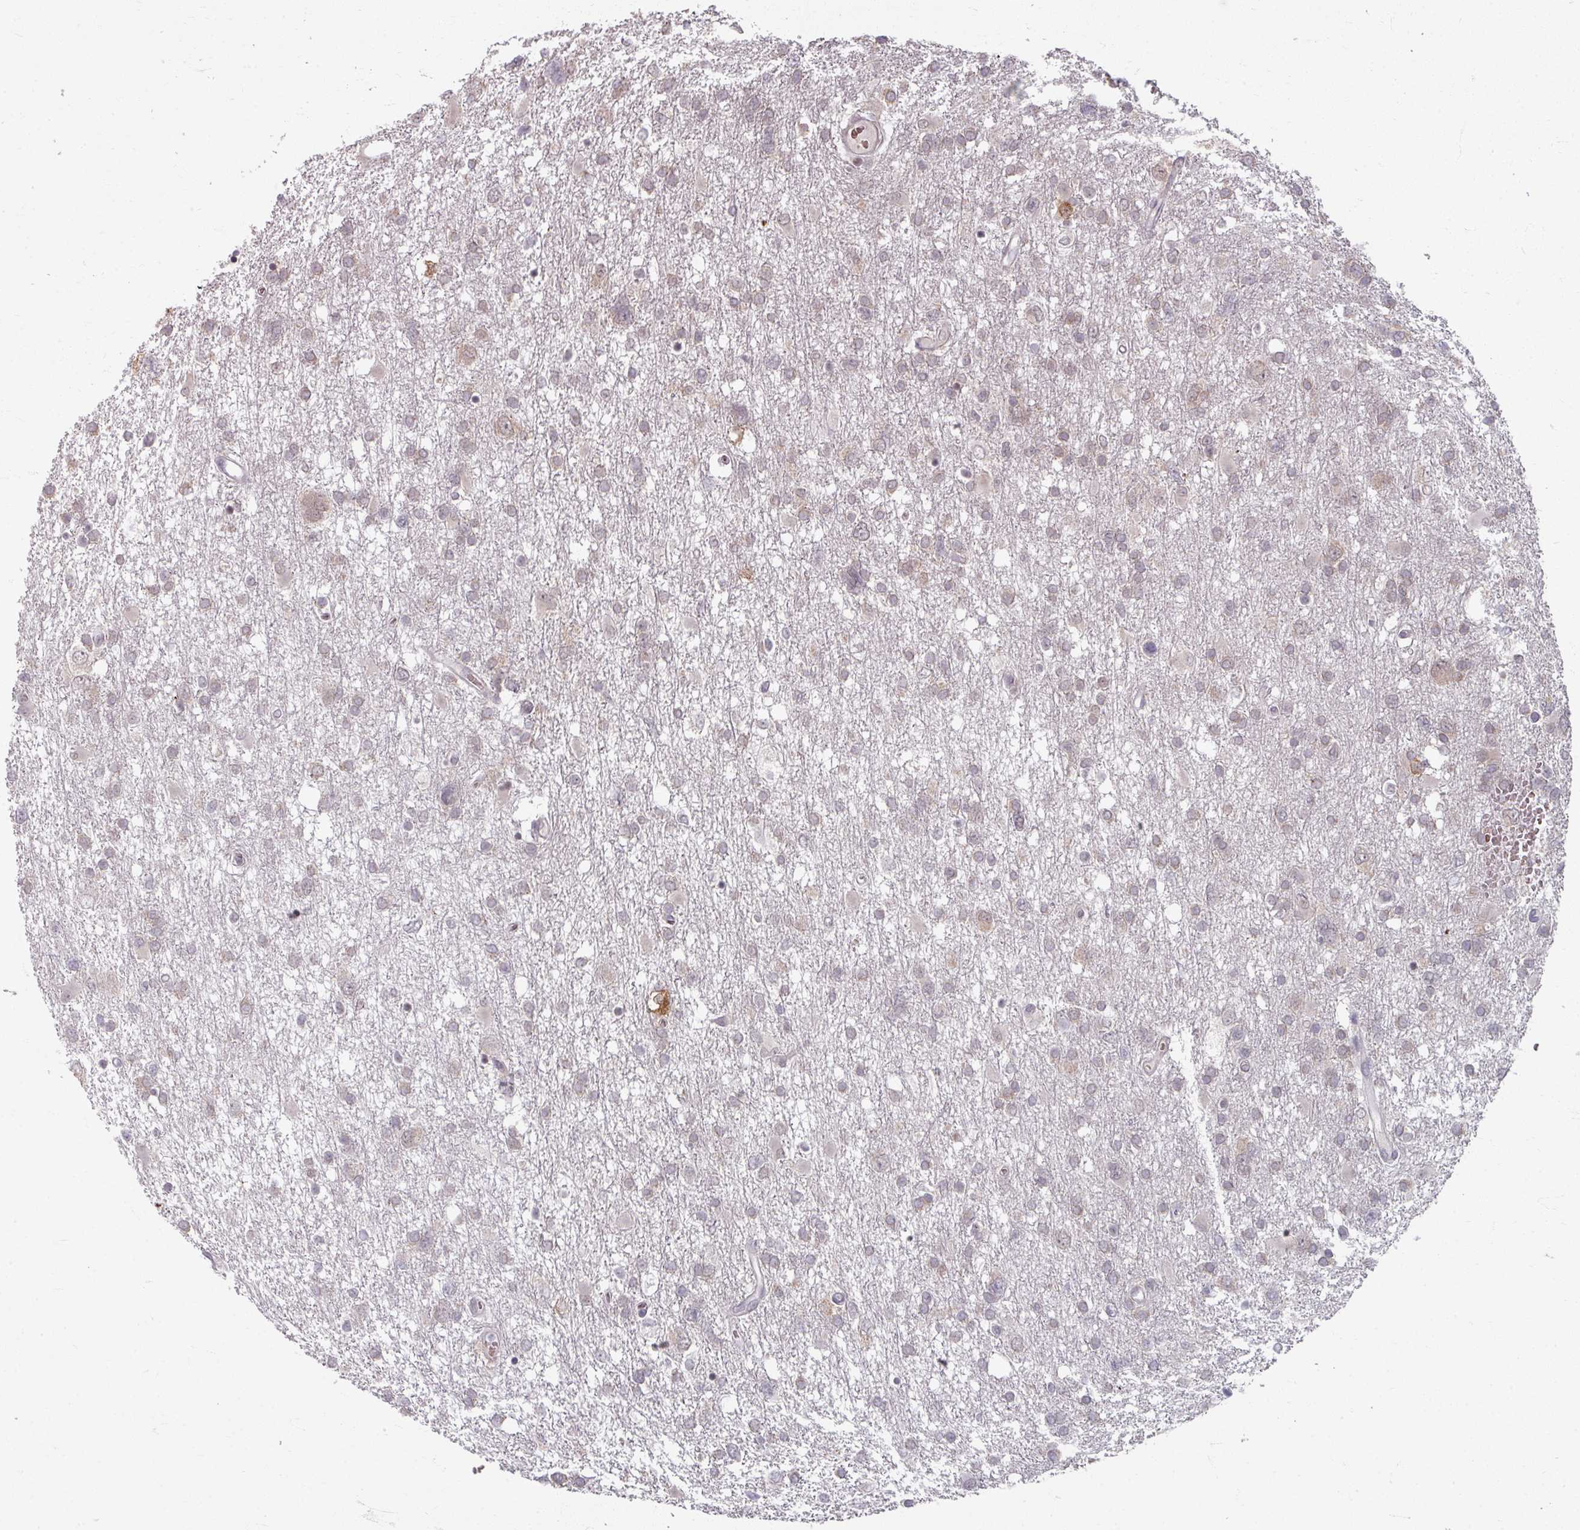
{"staining": {"intensity": "weak", "quantity": "<25%", "location": "cytoplasmic/membranous"}, "tissue": "glioma", "cell_type": "Tumor cells", "image_type": "cancer", "snomed": [{"axis": "morphology", "description": "Glioma, malignant, High grade"}, {"axis": "topography", "description": "Brain"}], "caption": "Human glioma stained for a protein using immunohistochemistry (IHC) exhibits no expression in tumor cells.", "gene": "KMT5C", "patient": {"sex": "male", "age": 61}}